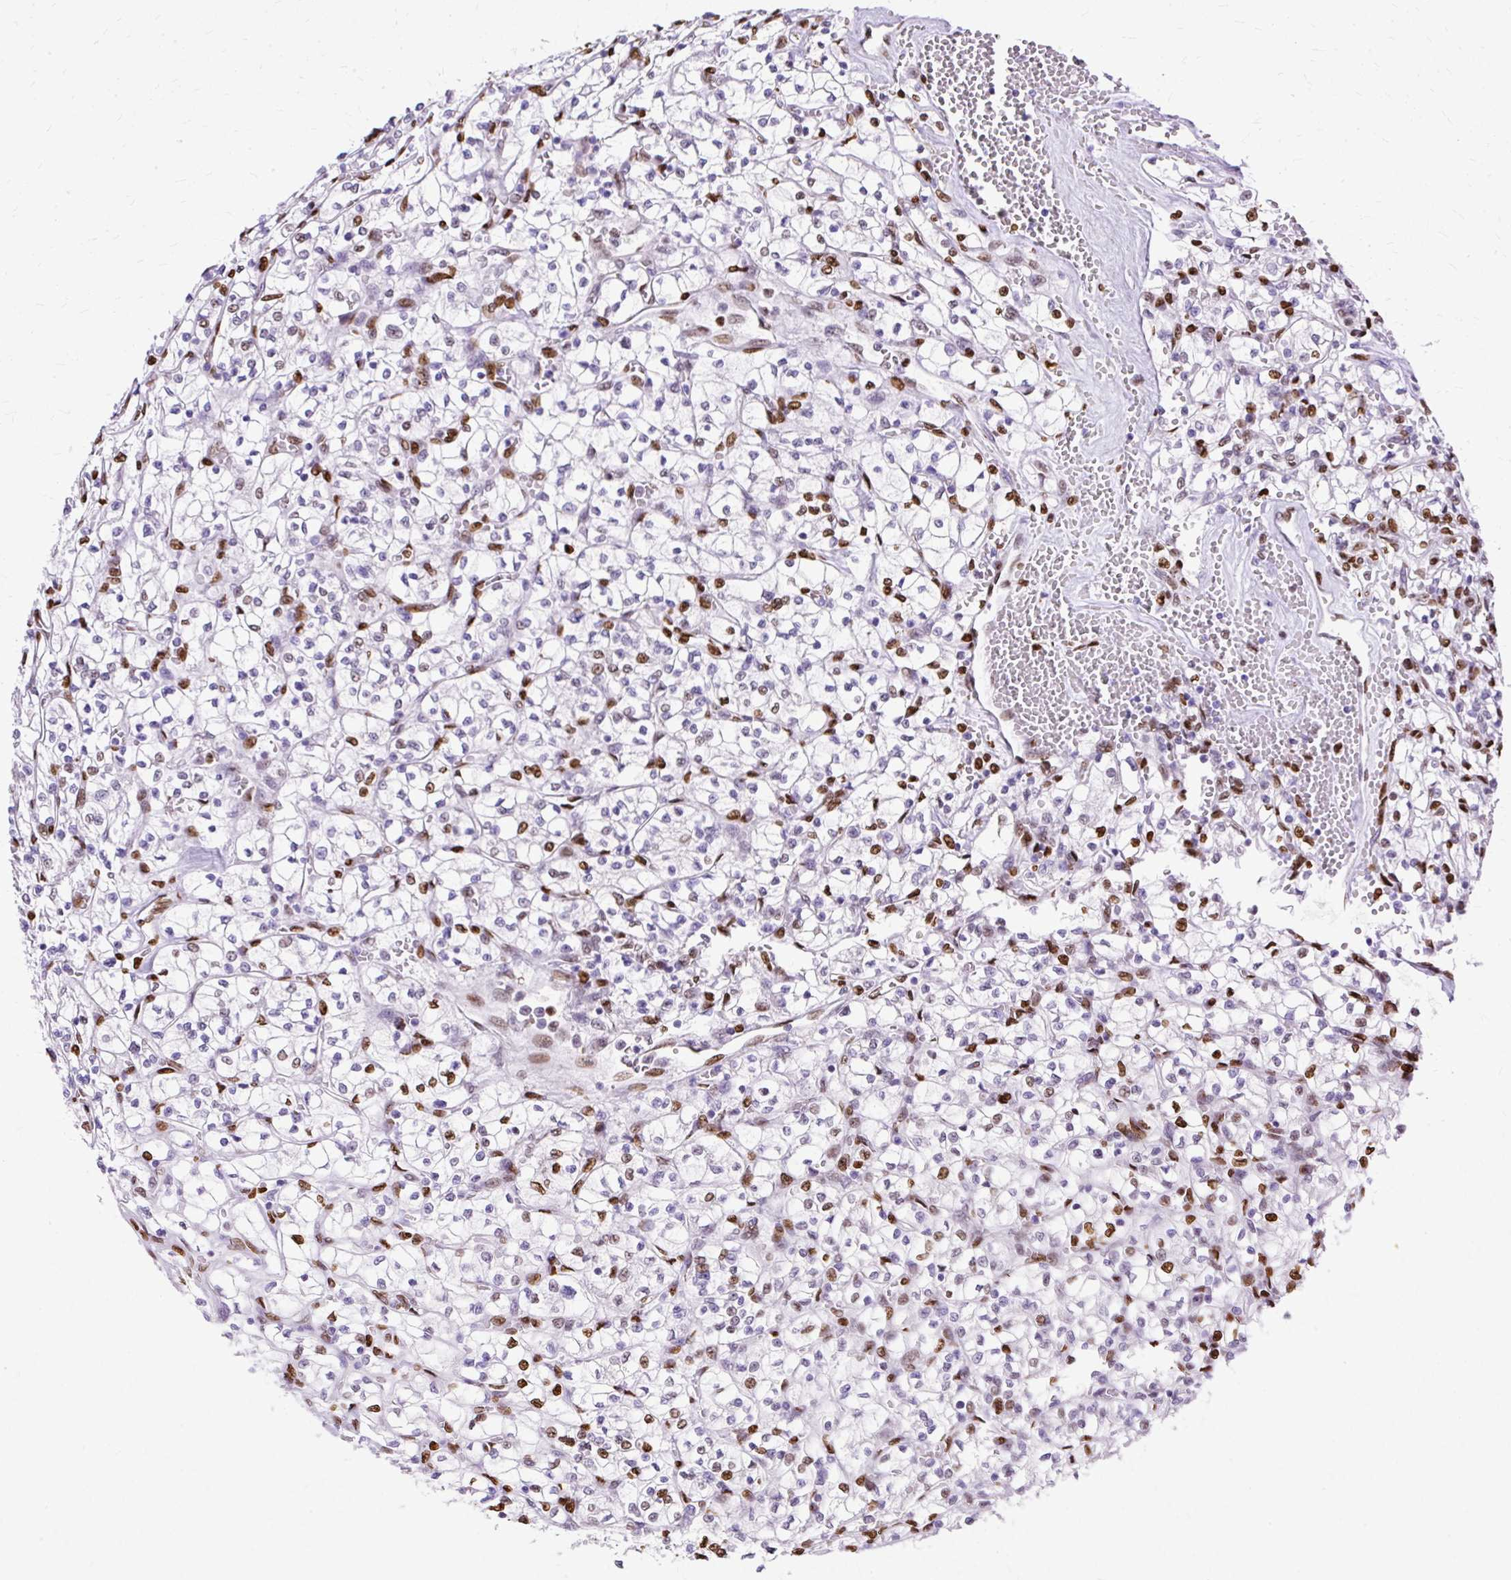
{"staining": {"intensity": "strong", "quantity": "<25%", "location": "nuclear"}, "tissue": "renal cancer", "cell_type": "Tumor cells", "image_type": "cancer", "snomed": [{"axis": "morphology", "description": "Adenocarcinoma, NOS"}, {"axis": "topography", "description": "Kidney"}], "caption": "Renal cancer (adenocarcinoma) stained with DAB immunohistochemistry demonstrates medium levels of strong nuclear staining in approximately <25% of tumor cells.", "gene": "TMEM184C", "patient": {"sex": "female", "age": 64}}